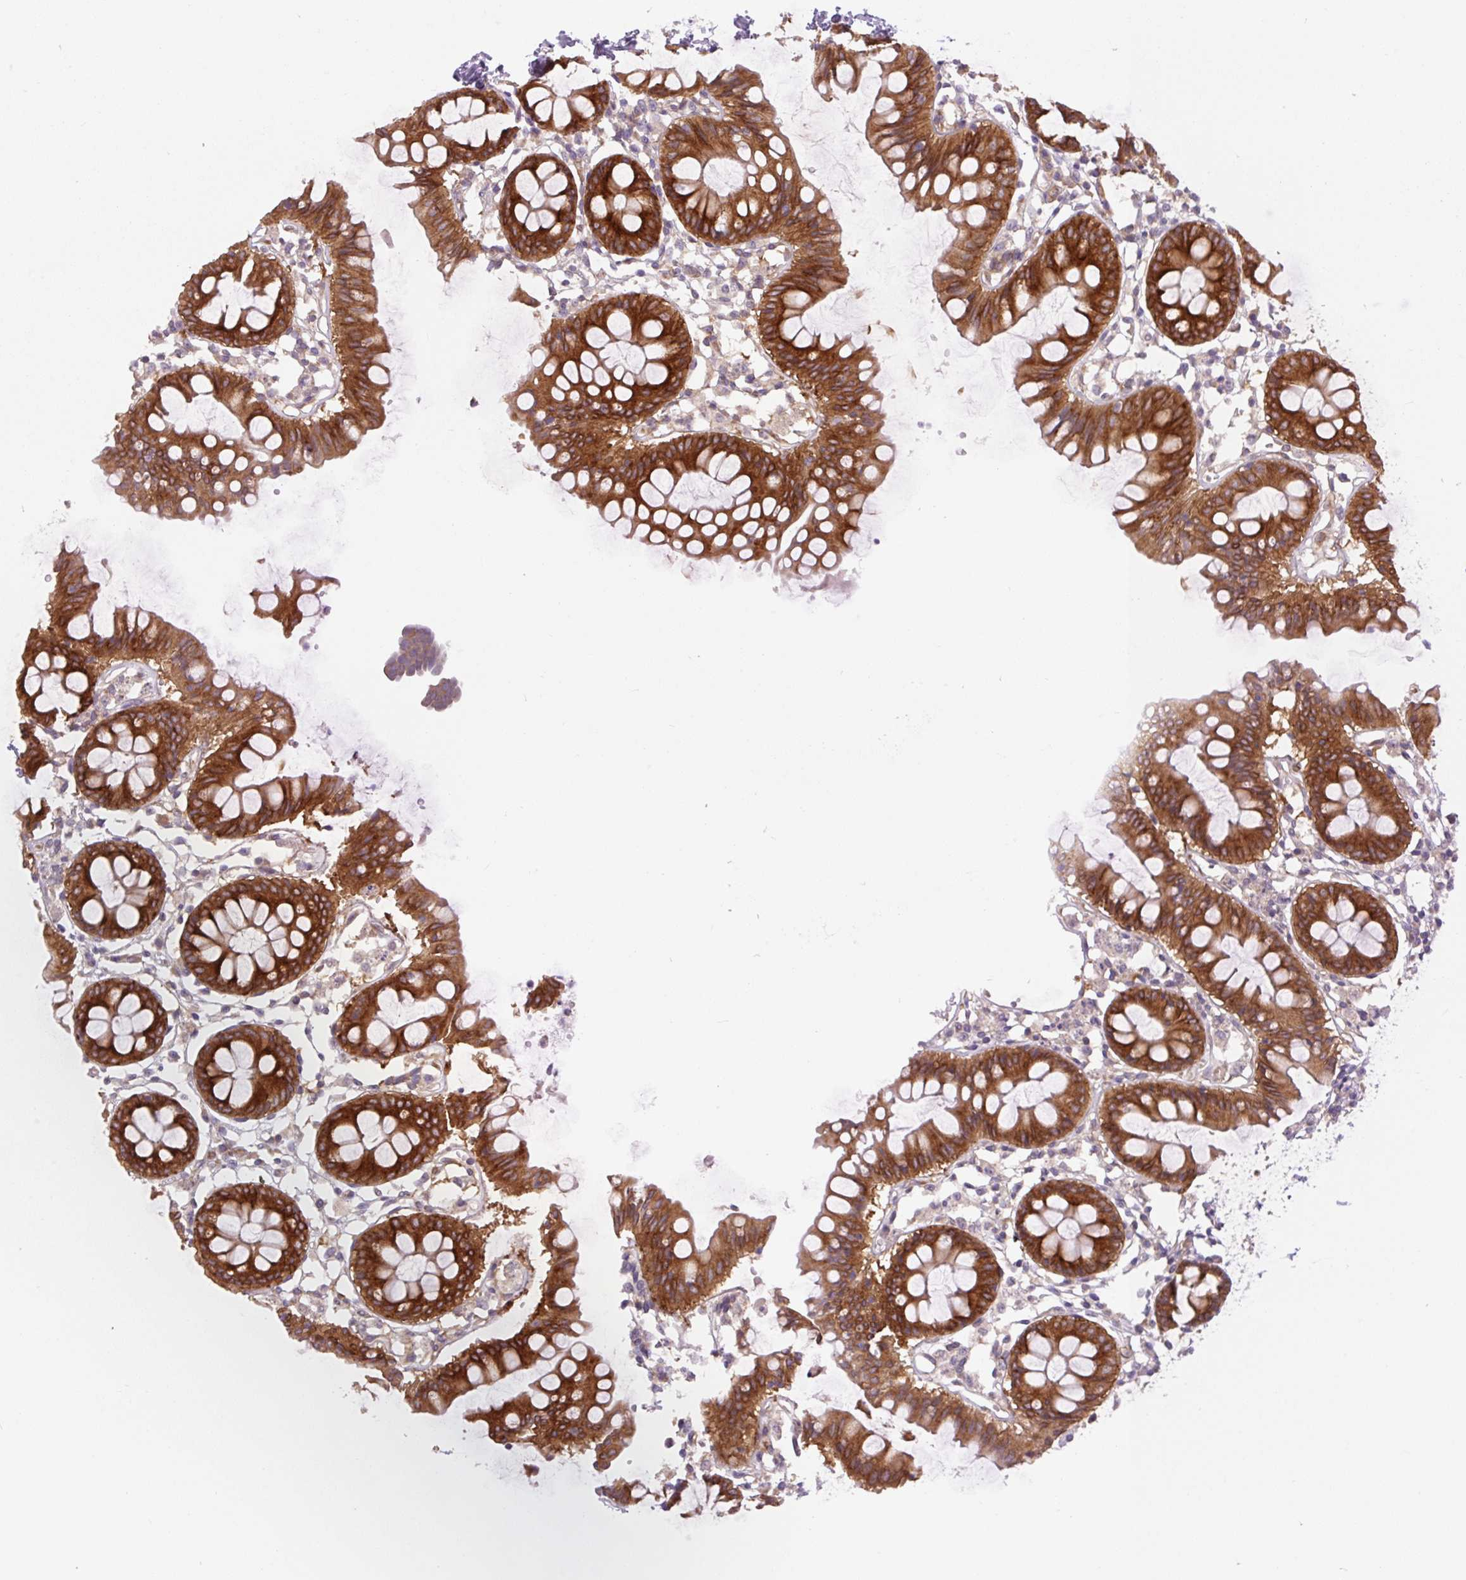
{"staining": {"intensity": "negative", "quantity": "none", "location": "none"}, "tissue": "colon", "cell_type": "Endothelial cells", "image_type": "normal", "snomed": [{"axis": "morphology", "description": "Normal tissue, NOS"}, {"axis": "topography", "description": "Colon"}], "caption": "Immunohistochemical staining of benign colon exhibits no significant expression in endothelial cells. (DAB (3,3'-diaminobenzidine) IHC visualized using brightfield microscopy, high magnification).", "gene": "MINK1", "patient": {"sex": "female", "age": 84}}